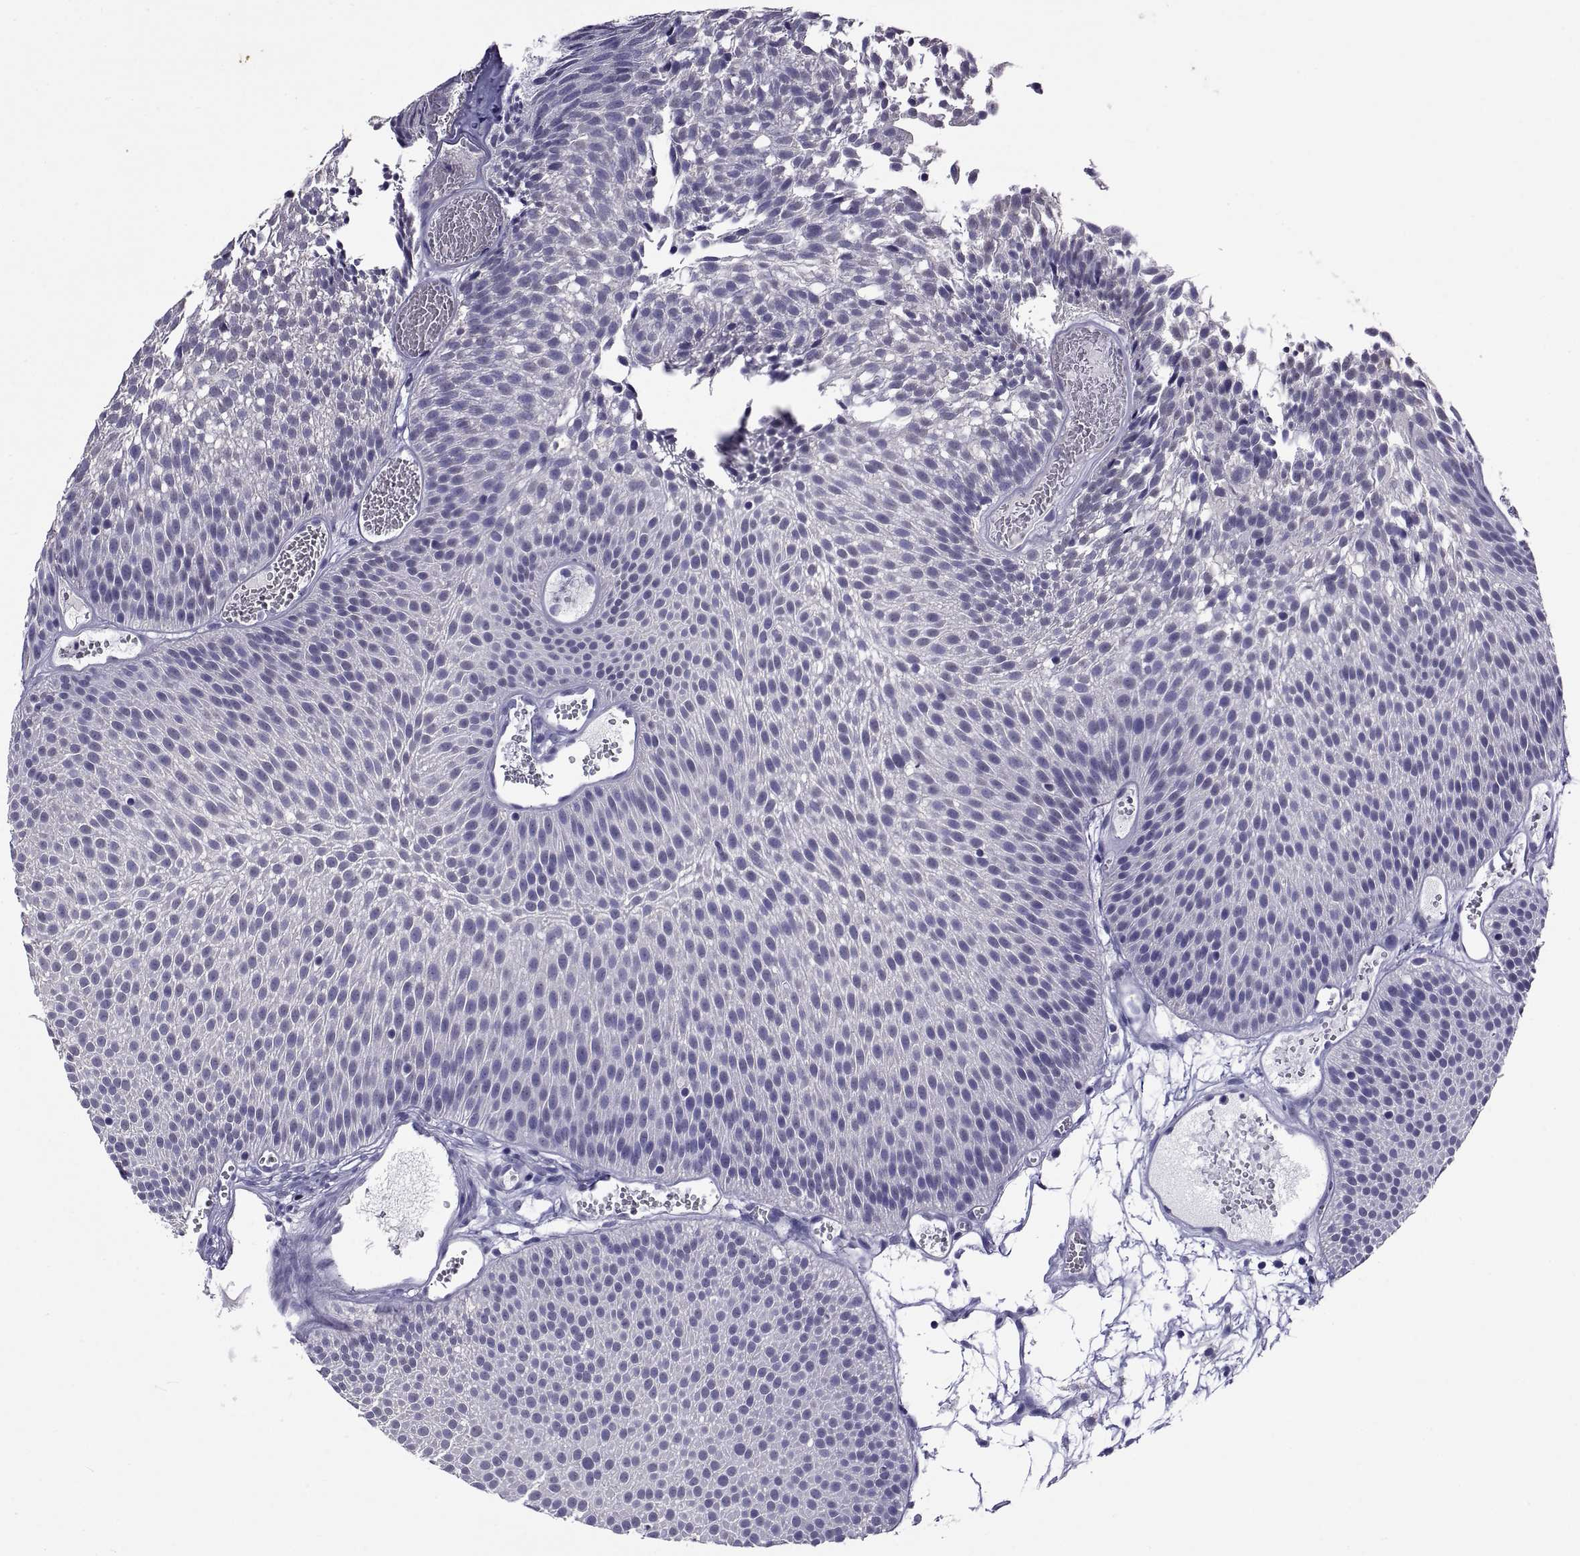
{"staining": {"intensity": "negative", "quantity": "none", "location": "none"}, "tissue": "urothelial cancer", "cell_type": "Tumor cells", "image_type": "cancer", "snomed": [{"axis": "morphology", "description": "Urothelial carcinoma, Low grade"}, {"axis": "topography", "description": "Urinary bladder"}], "caption": "Tumor cells are negative for brown protein staining in urothelial carcinoma (low-grade).", "gene": "TGFBR3L", "patient": {"sex": "male", "age": 52}}